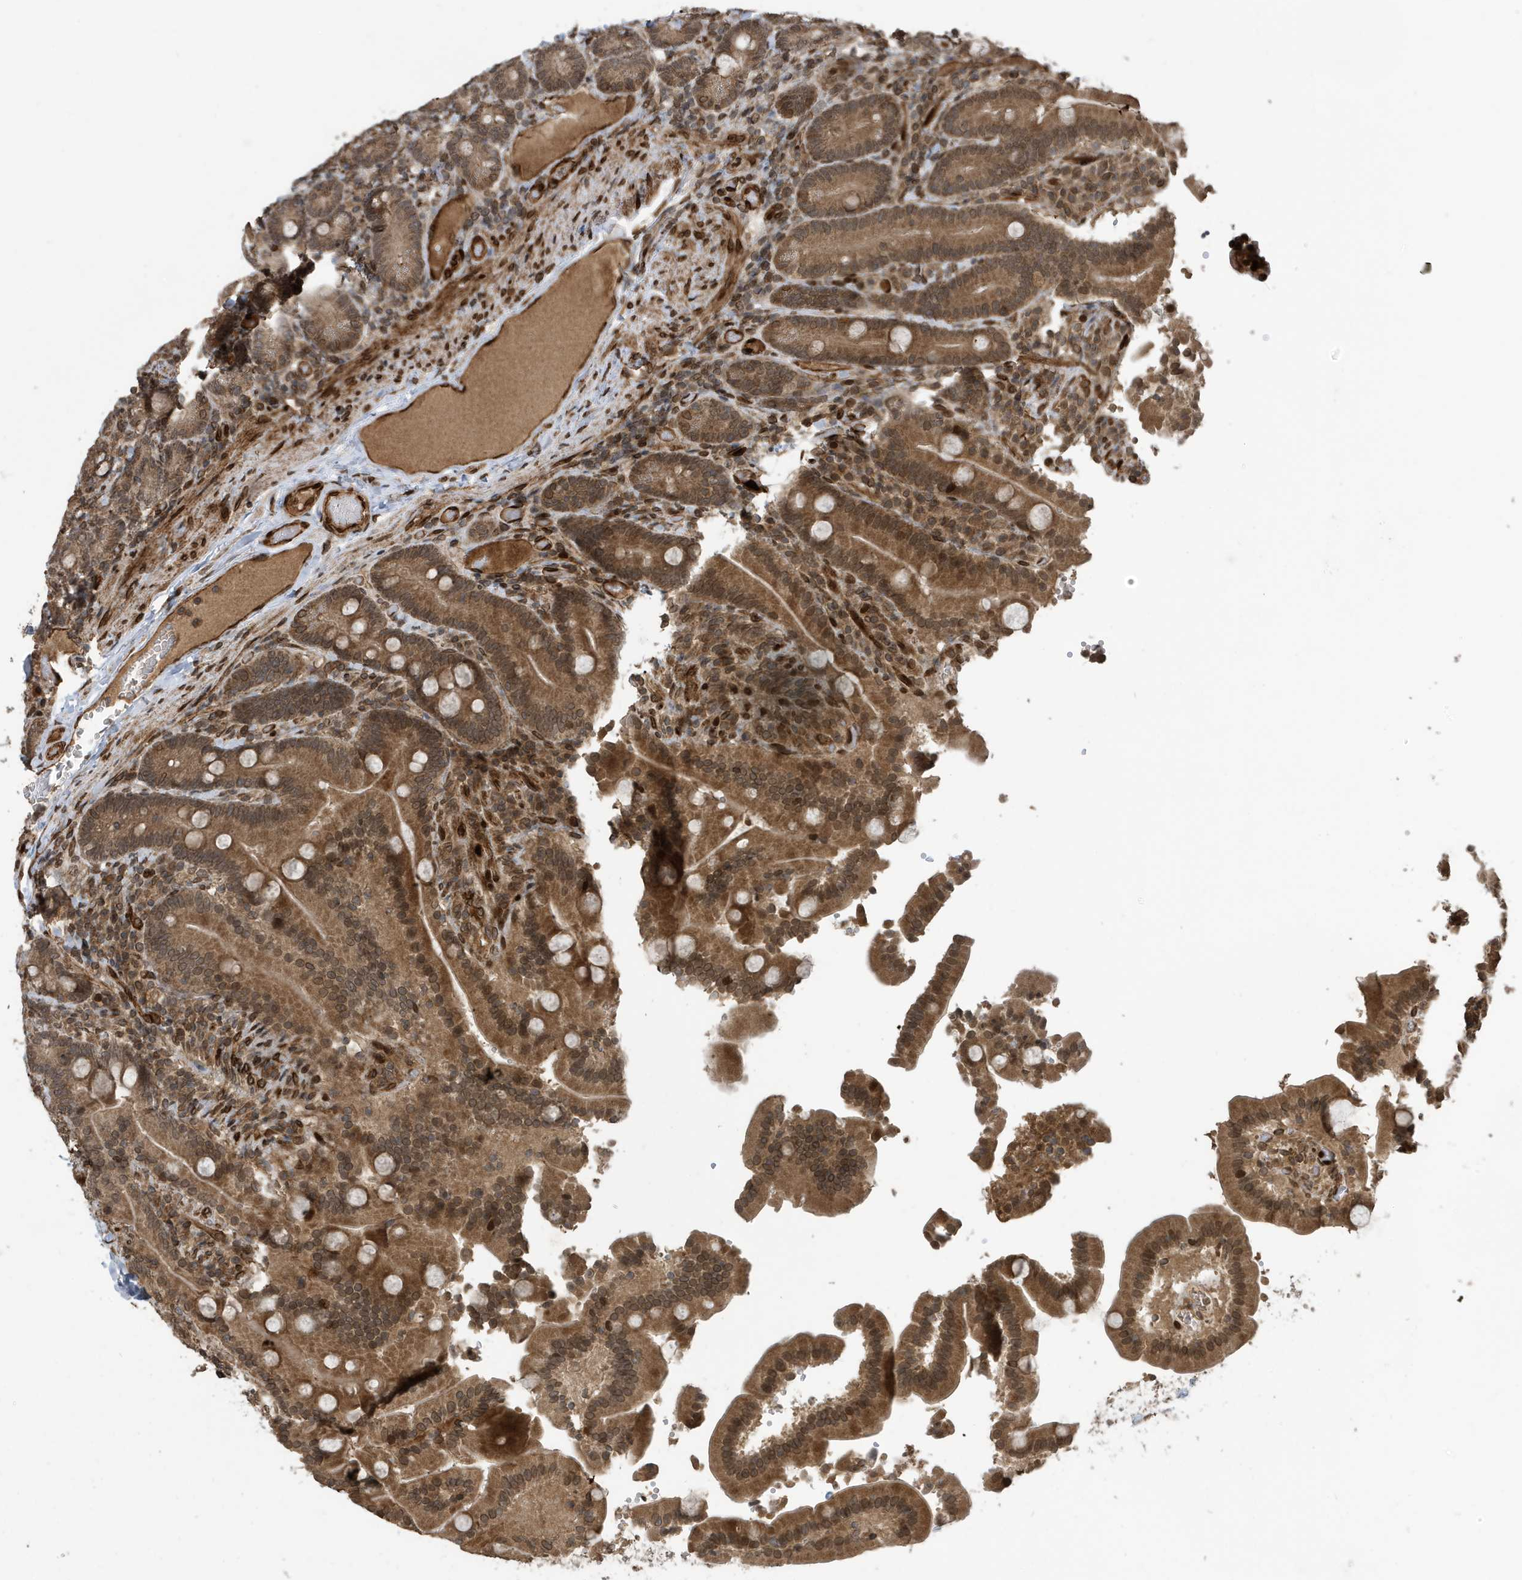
{"staining": {"intensity": "moderate", "quantity": ">75%", "location": "cytoplasmic/membranous,nuclear"}, "tissue": "duodenum", "cell_type": "Glandular cells", "image_type": "normal", "snomed": [{"axis": "morphology", "description": "Normal tissue, NOS"}, {"axis": "topography", "description": "Duodenum"}], "caption": "IHC (DAB) staining of unremarkable duodenum exhibits moderate cytoplasmic/membranous,nuclear protein positivity in about >75% of glandular cells.", "gene": "DUSP18", "patient": {"sex": "female", "age": 62}}